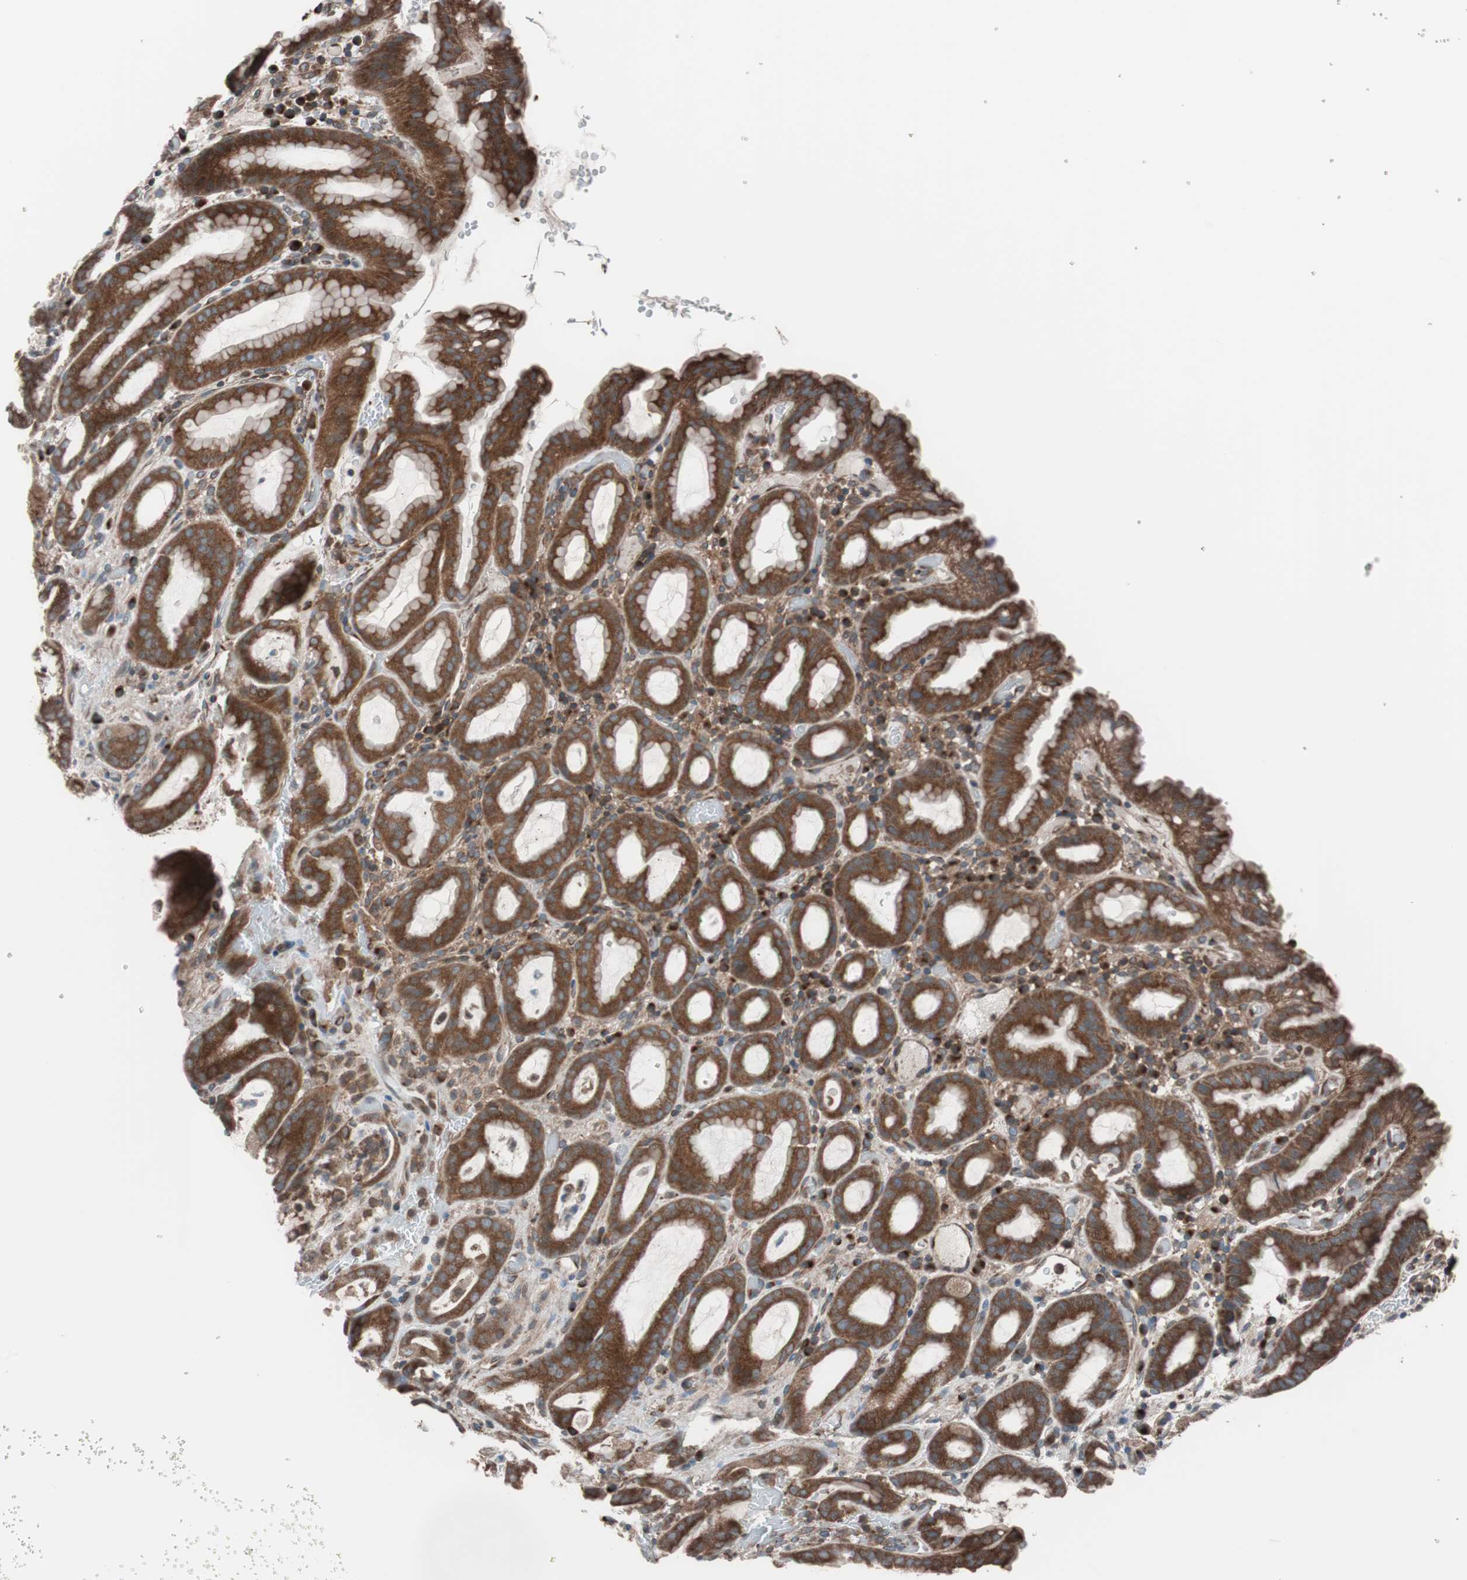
{"staining": {"intensity": "moderate", "quantity": ">75%", "location": "cytoplasmic/membranous"}, "tissue": "stomach", "cell_type": "Glandular cells", "image_type": "normal", "snomed": [{"axis": "morphology", "description": "Normal tissue, NOS"}, {"axis": "topography", "description": "Stomach, upper"}], "caption": "Benign stomach demonstrates moderate cytoplasmic/membranous staining in about >75% of glandular cells, visualized by immunohistochemistry. (DAB IHC, brown staining for protein, blue staining for nuclei).", "gene": "SEC31A", "patient": {"sex": "male", "age": 68}}